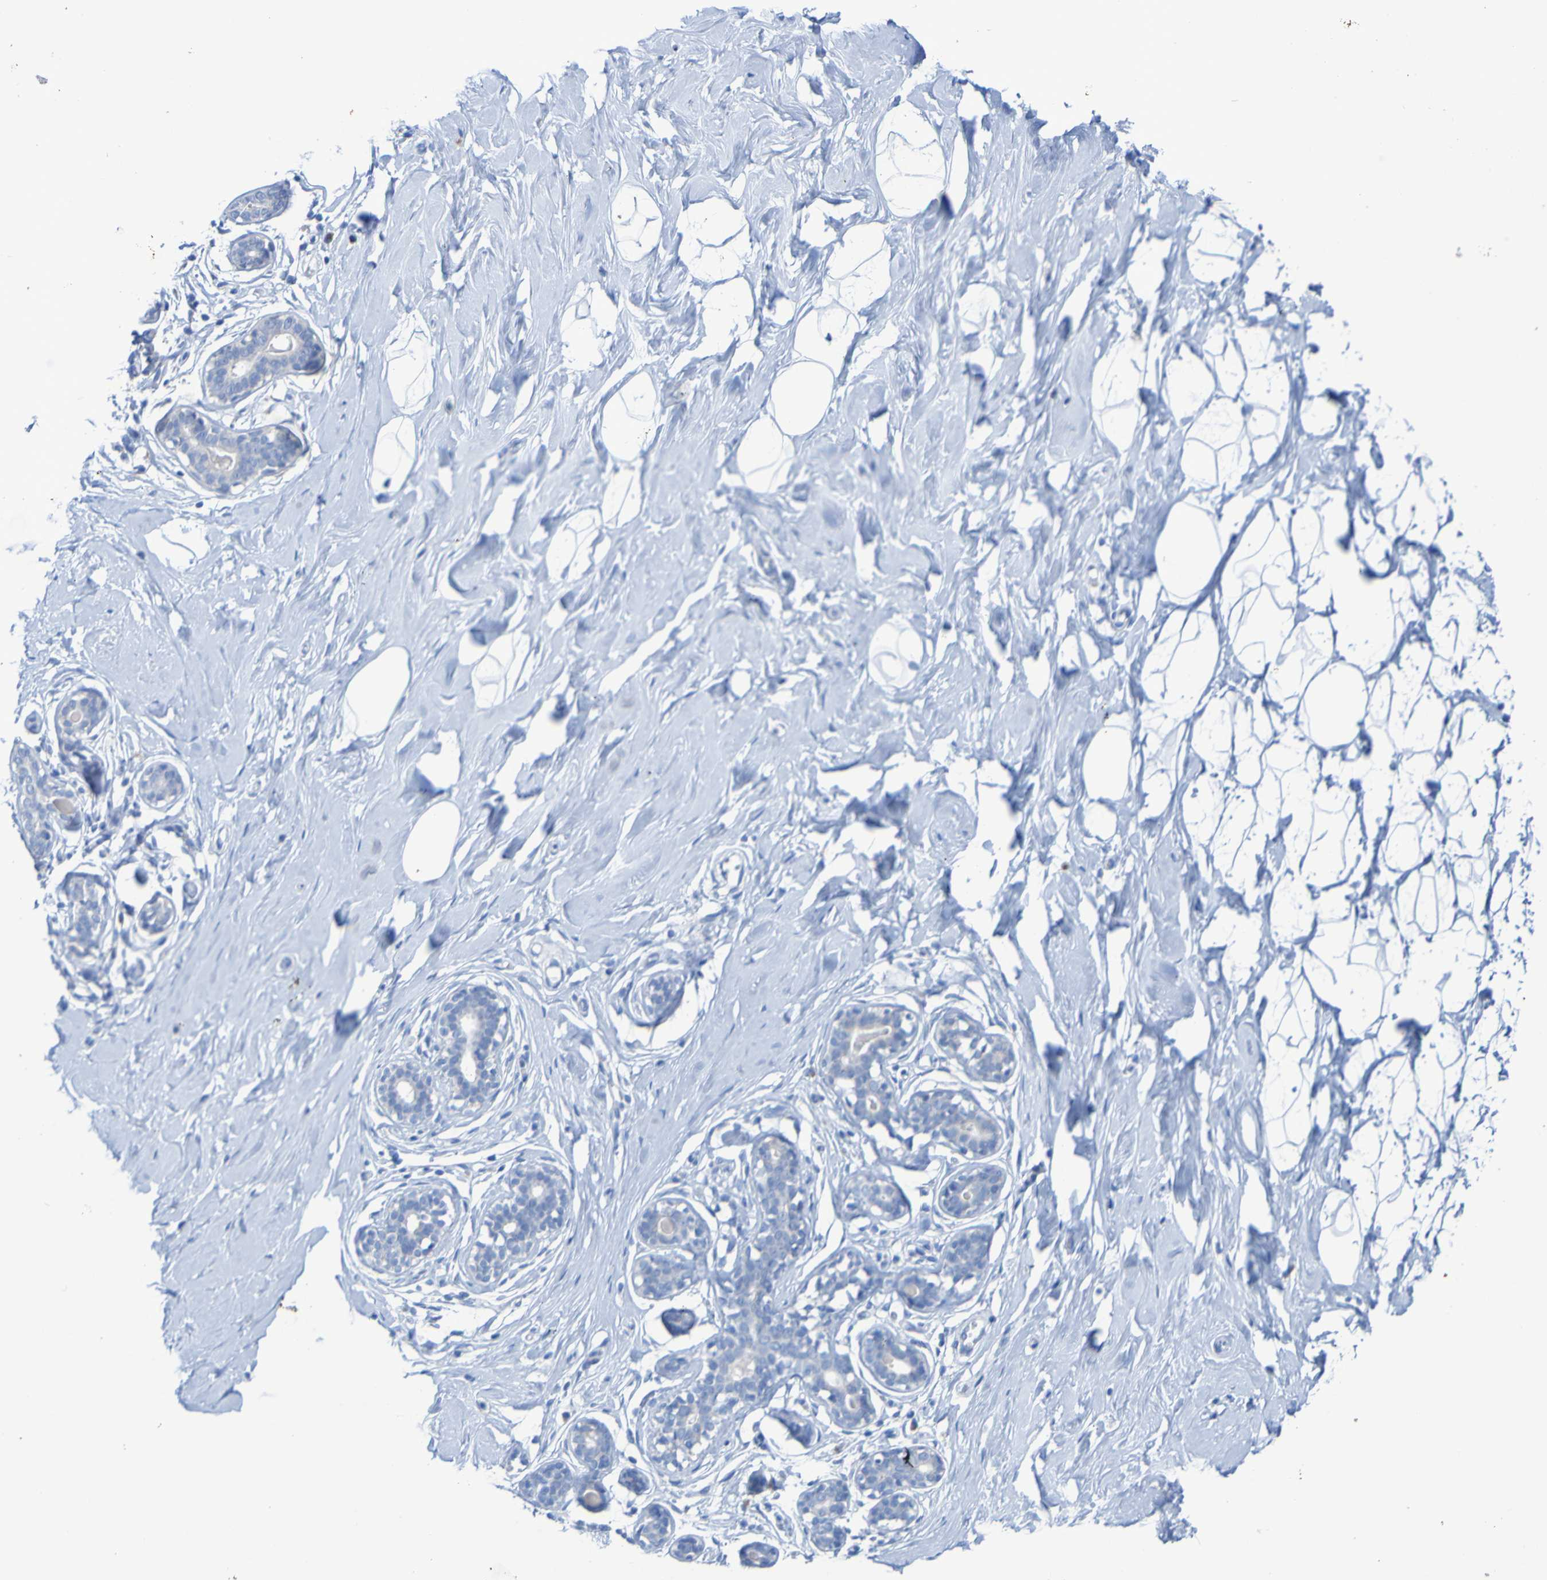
{"staining": {"intensity": "negative", "quantity": "none", "location": "none"}, "tissue": "breast", "cell_type": "Adipocytes", "image_type": "normal", "snomed": [{"axis": "morphology", "description": "Normal tissue, NOS"}, {"axis": "topography", "description": "Breast"}], "caption": "IHC of benign human breast displays no staining in adipocytes.", "gene": "ACMSD", "patient": {"sex": "female", "age": 23}}